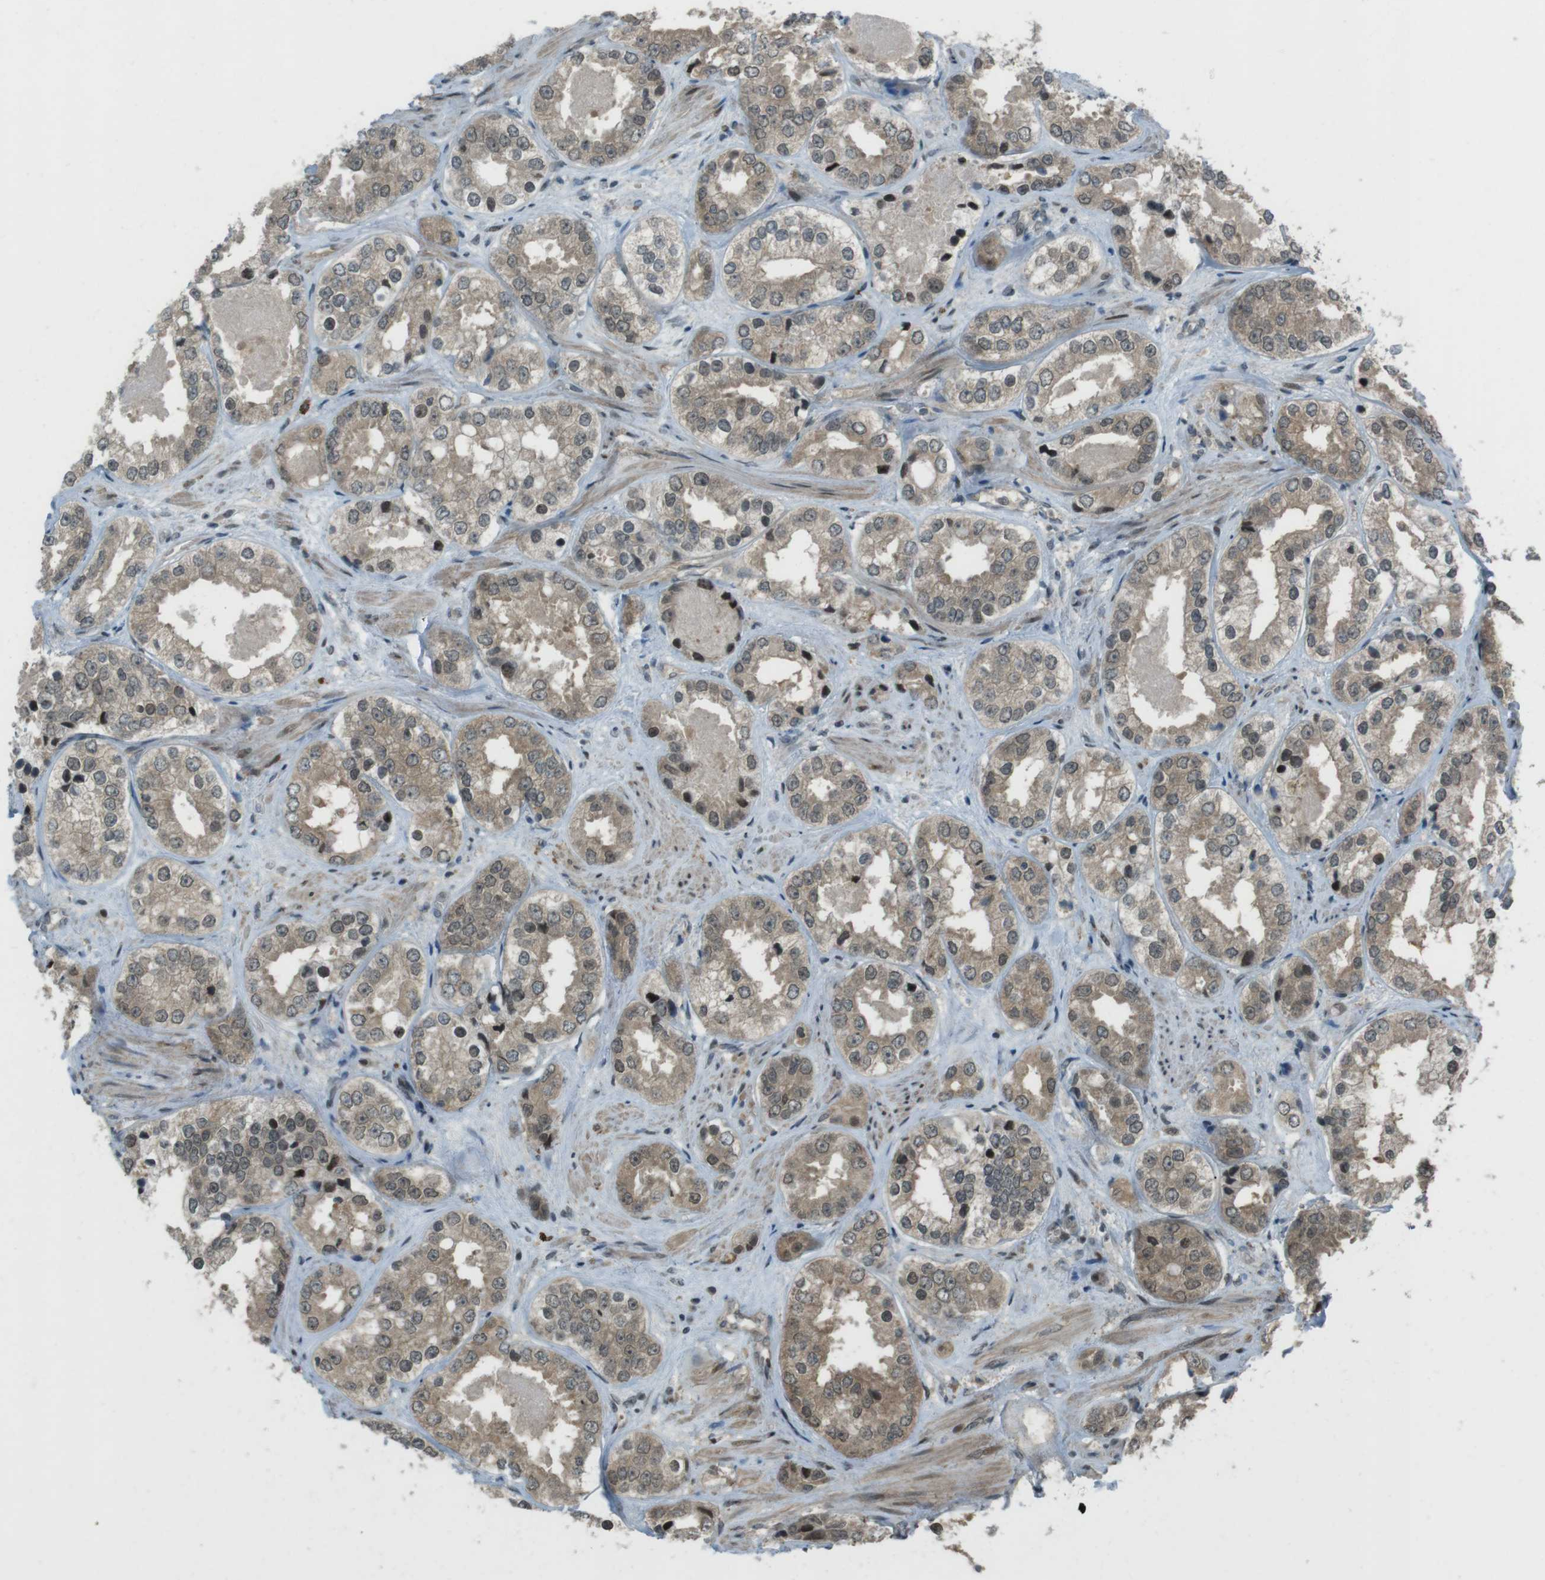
{"staining": {"intensity": "weak", "quantity": ">75%", "location": "cytoplasmic/membranous"}, "tissue": "prostate cancer", "cell_type": "Tumor cells", "image_type": "cancer", "snomed": [{"axis": "morphology", "description": "Adenocarcinoma, High grade"}, {"axis": "topography", "description": "Prostate"}], "caption": "Prostate high-grade adenocarcinoma was stained to show a protein in brown. There is low levels of weak cytoplasmic/membranous staining in approximately >75% of tumor cells. (brown staining indicates protein expression, while blue staining denotes nuclei).", "gene": "SLITRK5", "patient": {"sex": "male", "age": 61}}